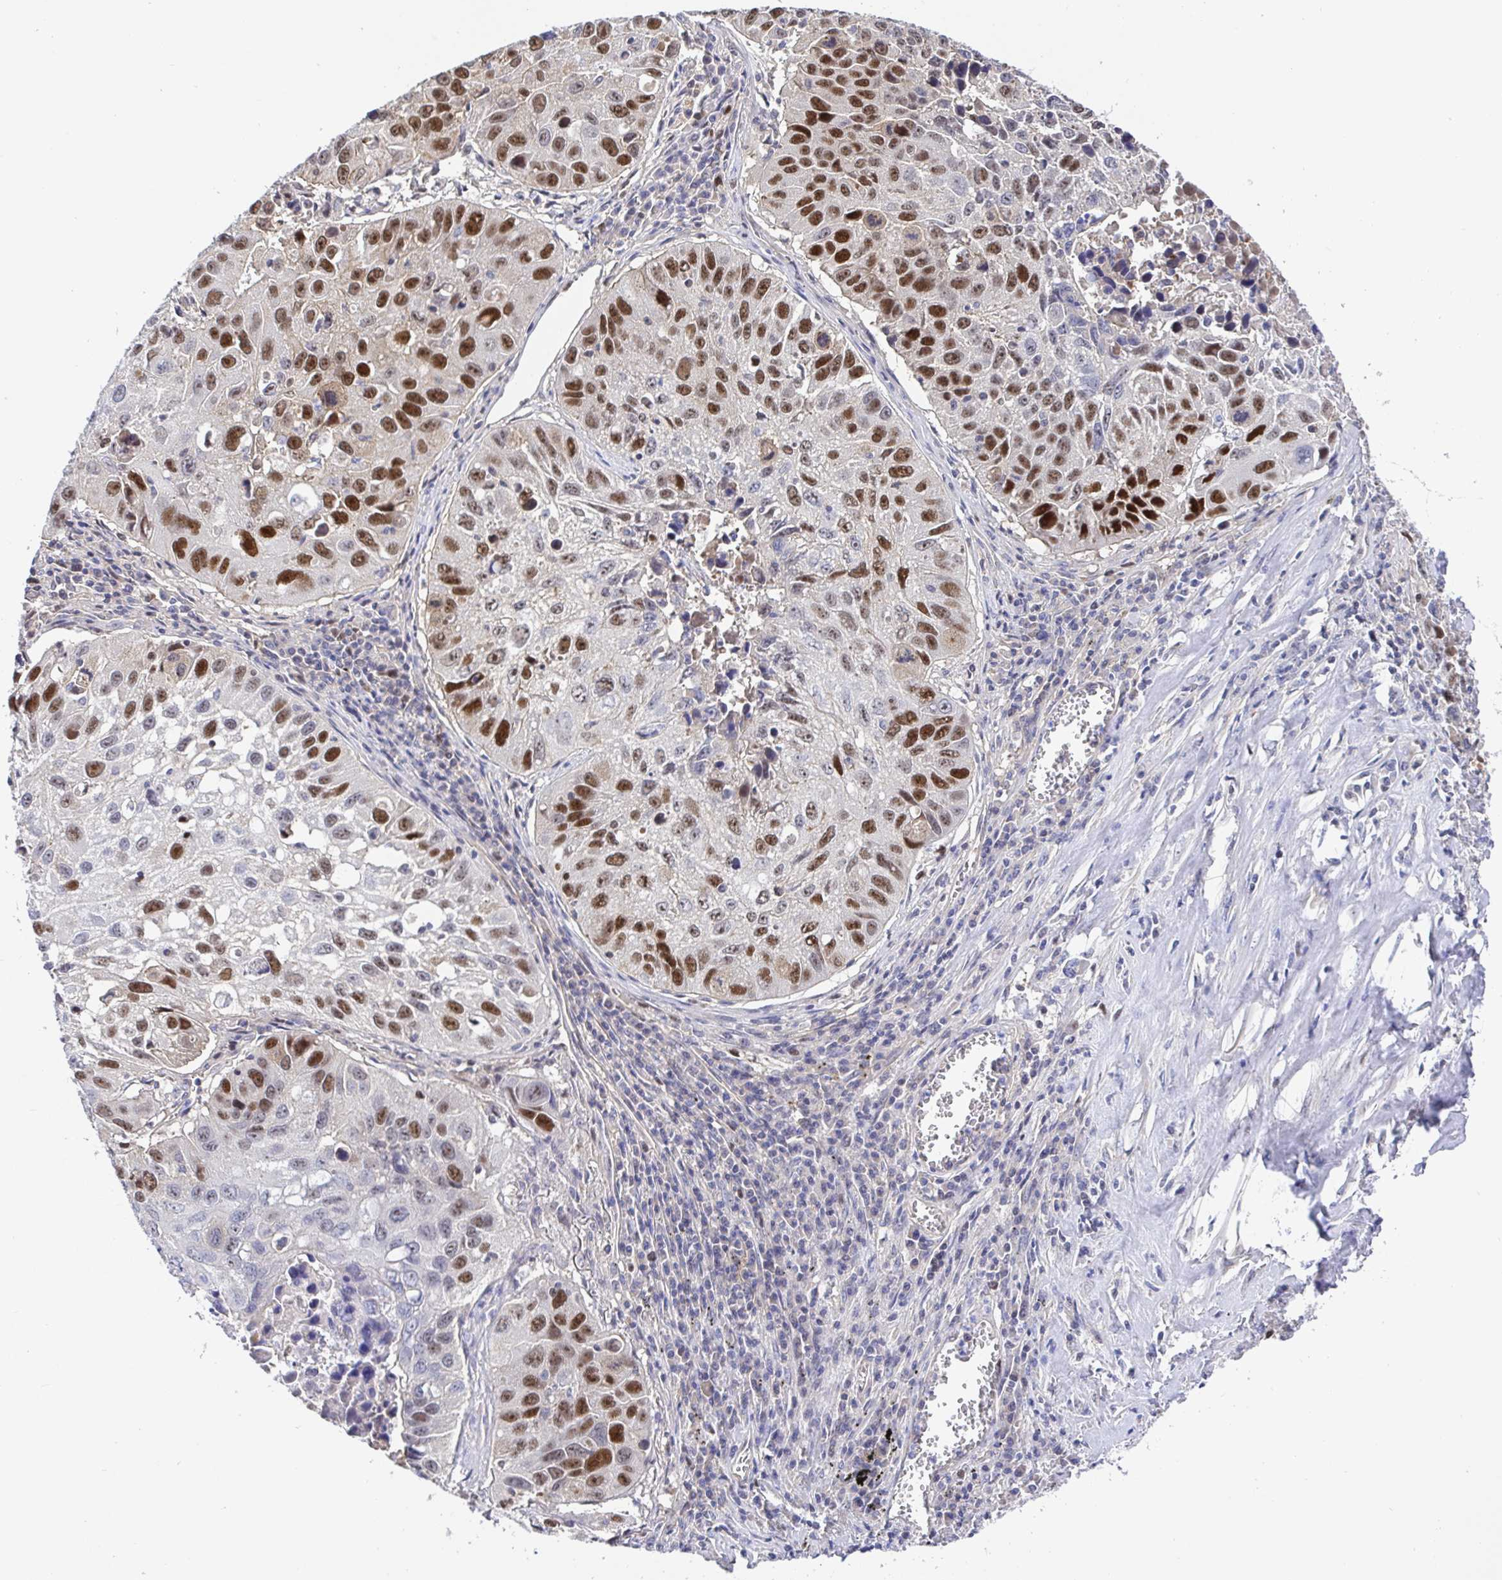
{"staining": {"intensity": "strong", "quantity": "25%-75%", "location": "nuclear"}, "tissue": "lung cancer", "cell_type": "Tumor cells", "image_type": "cancer", "snomed": [{"axis": "morphology", "description": "Squamous cell carcinoma, NOS"}, {"axis": "topography", "description": "Lung"}], "caption": "Tumor cells demonstrate high levels of strong nuclear positivity in approximately 25%-75% of cells in lung squamous cell carcinoma. The staining was performed using DAB to visualize the protein expression in brown, while the nuclei were stained in blue with hematoxylin (Magnification: 20x).", "gene": "TIMELESS", "patient": {"sex": "female", "age": 61}}